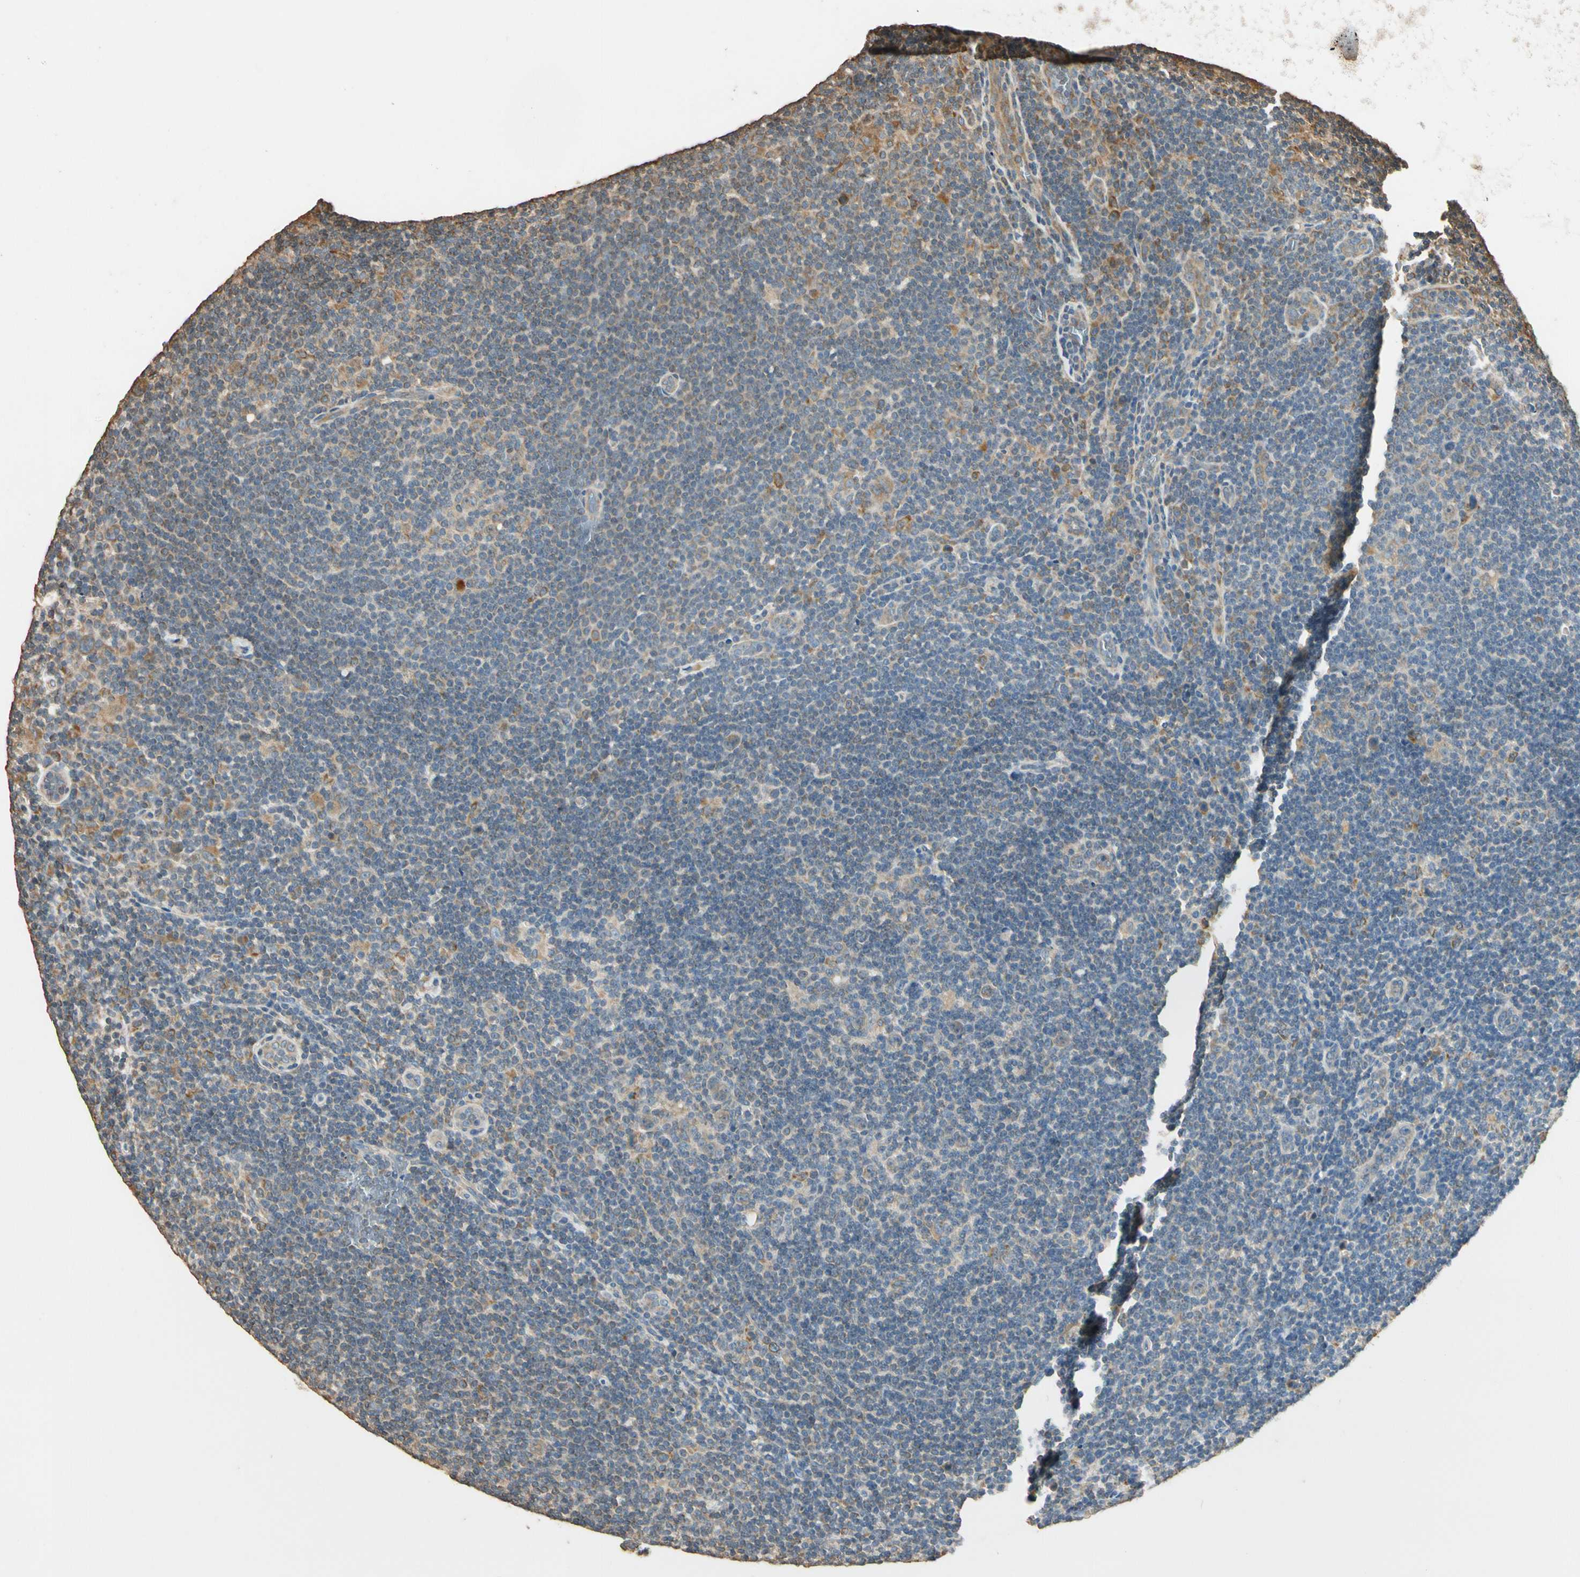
{"staining": {"intensity": "moderate", "quantity": "25%-75%", "location": "cytoplasmic/membranous"}, "tissue": "lymphoma", "cell_type": "Tumor cells", "image_type": "cancer", "snomed": [{"axis": "morphology", "description": "Hodgkin's disease, NOS"}, {"axis": "topography", "description": "Lymph node"}], "caption": "IHC micrograph of Hodgkin's disease stained for a protein (brown), which demonstrates medium levels of moderate cytoplasmic/membranous positivity in about 25%-75% of tumor cells.", "gene": "STX18", "patient": {"sex": "female", "age": 57}}